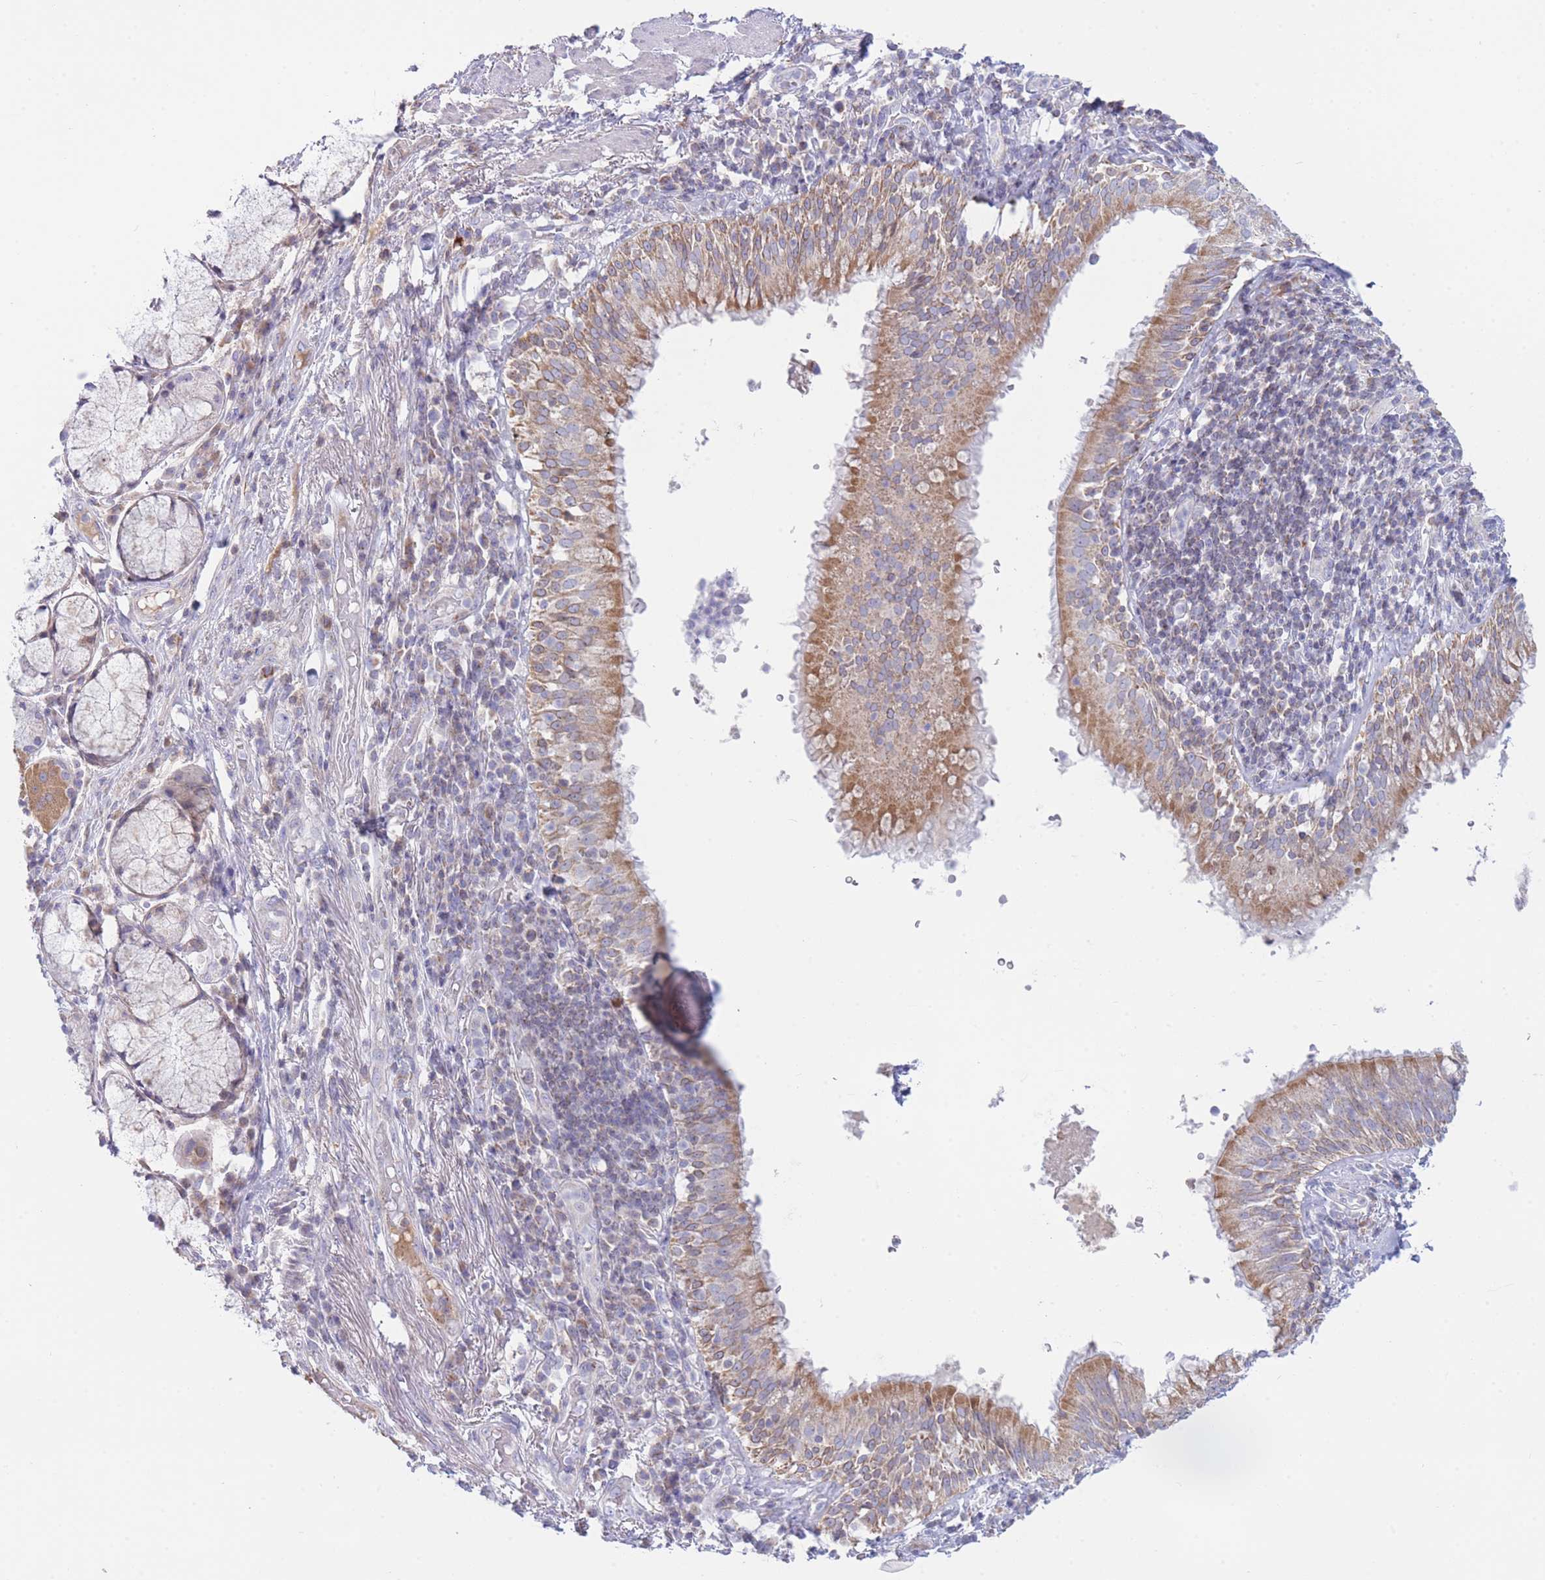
{"staining": {"intensity": "negative", "quantity": "none", "location": "none"}, "tissue": "adipose tissue", "cell_type": "Adipocytes", "image_type": "normal", "snomed": [{"axis": "morphology", "description": "Normal tissue, NOS"}, {"axis": "topography", "description": "Cartilage tissue"}, {"axis": "topography", "description": "Bronchus"}], "caption": "Adipose tissue stained for a protein using immunohistochemistry (IHC) exhibits no expression adipocytes.", "gene": "NANP", "patient": {"sex": "male", "age": 56}}